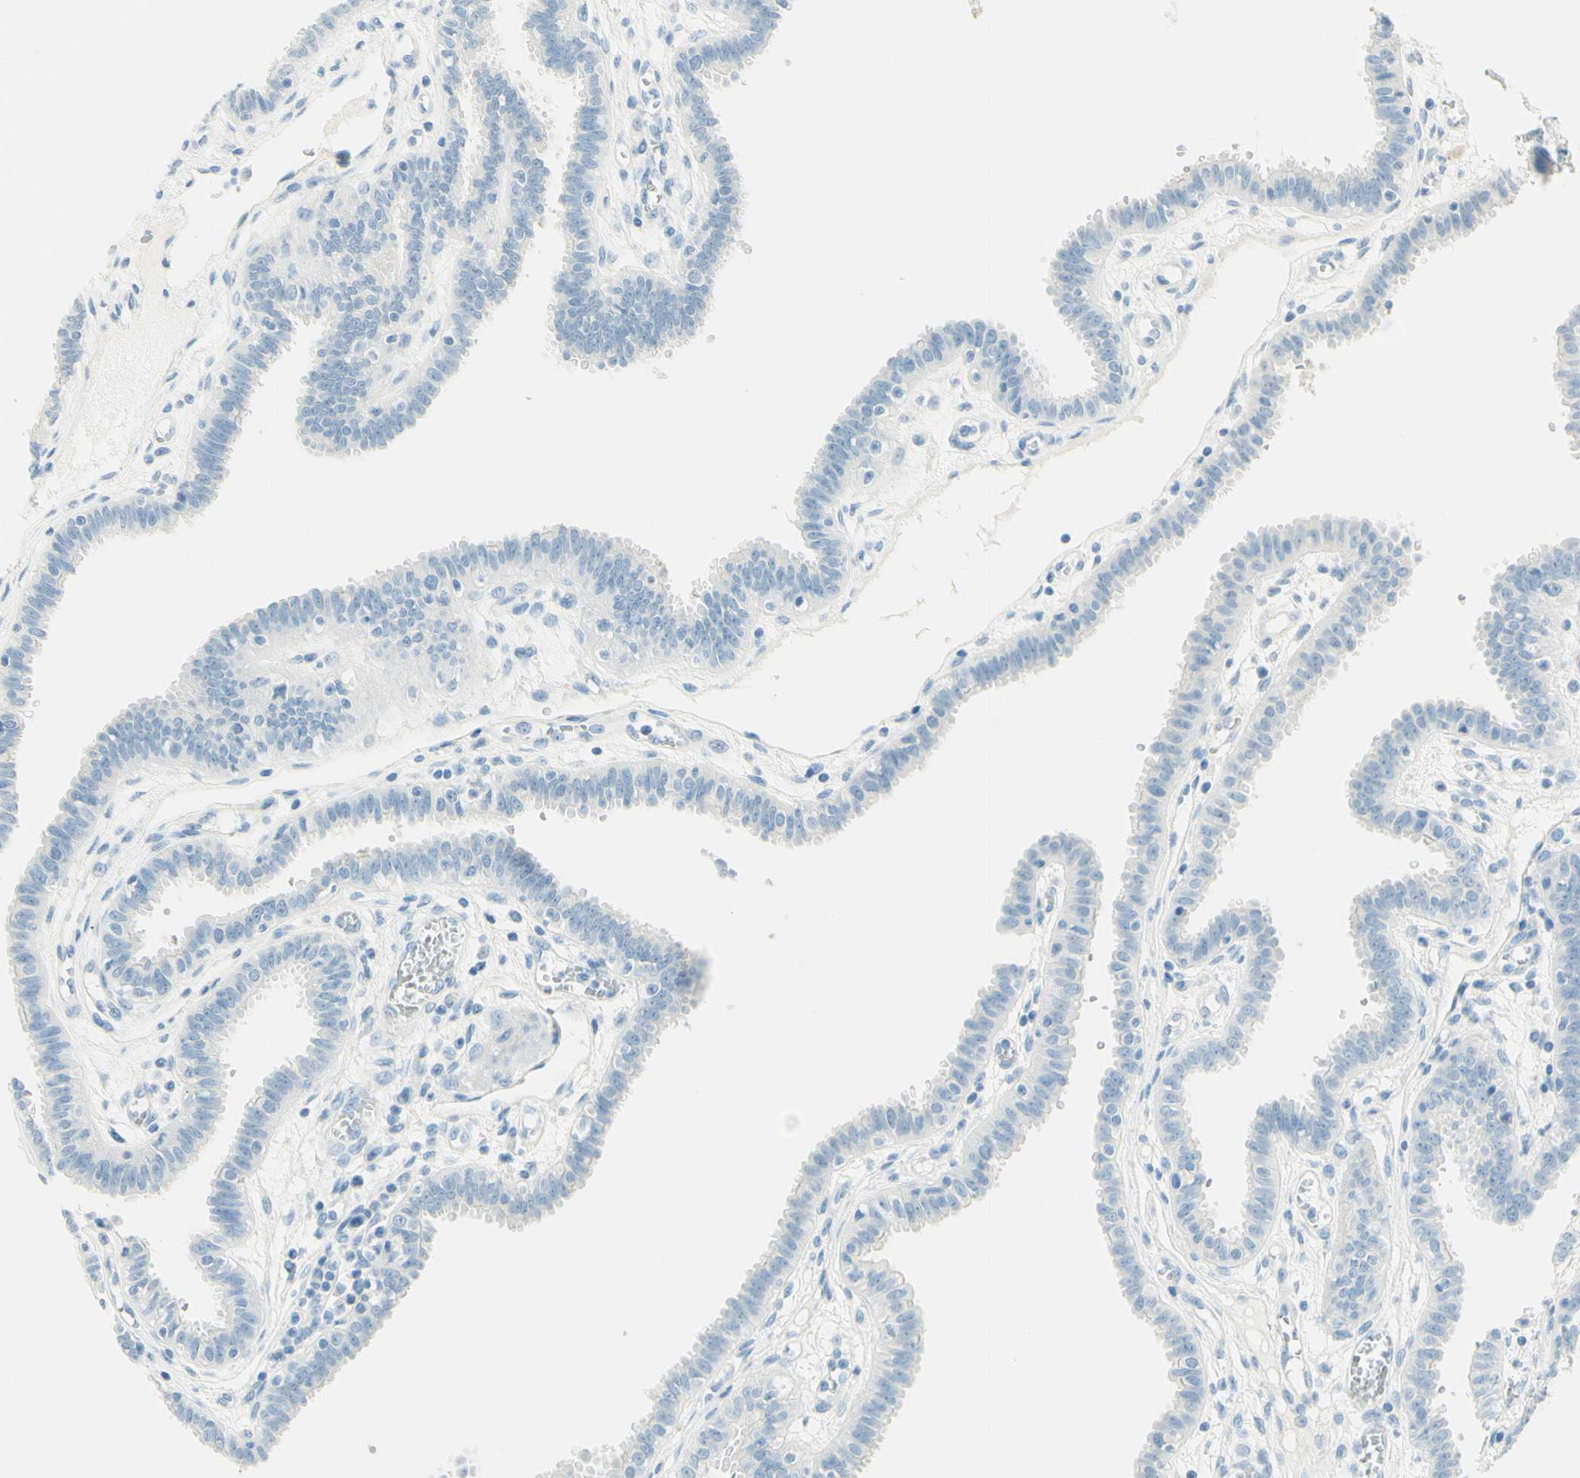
{"staining": {"intensity": "negative", "quantity": "none", "location": "none"}, "tissue": "fallopian tube", "cell_type": "Glandular cells", "image_type": "normal", "snomed": [{"axis": "morphology", "description": "Normal tissue, NOS"}, {"axis": "topography", "description": "Fallopian tube"}], "caption": "Glandular cells are negative for brown protein staining in normal fallopian tube. (Stains: DAB immunohistochemistry with hematoxylin counter stain, Microscopy: brightfield microscopy at high magnification).", "gene": "TMEM132D", "patient": {"sex": "female", "age": 32}}